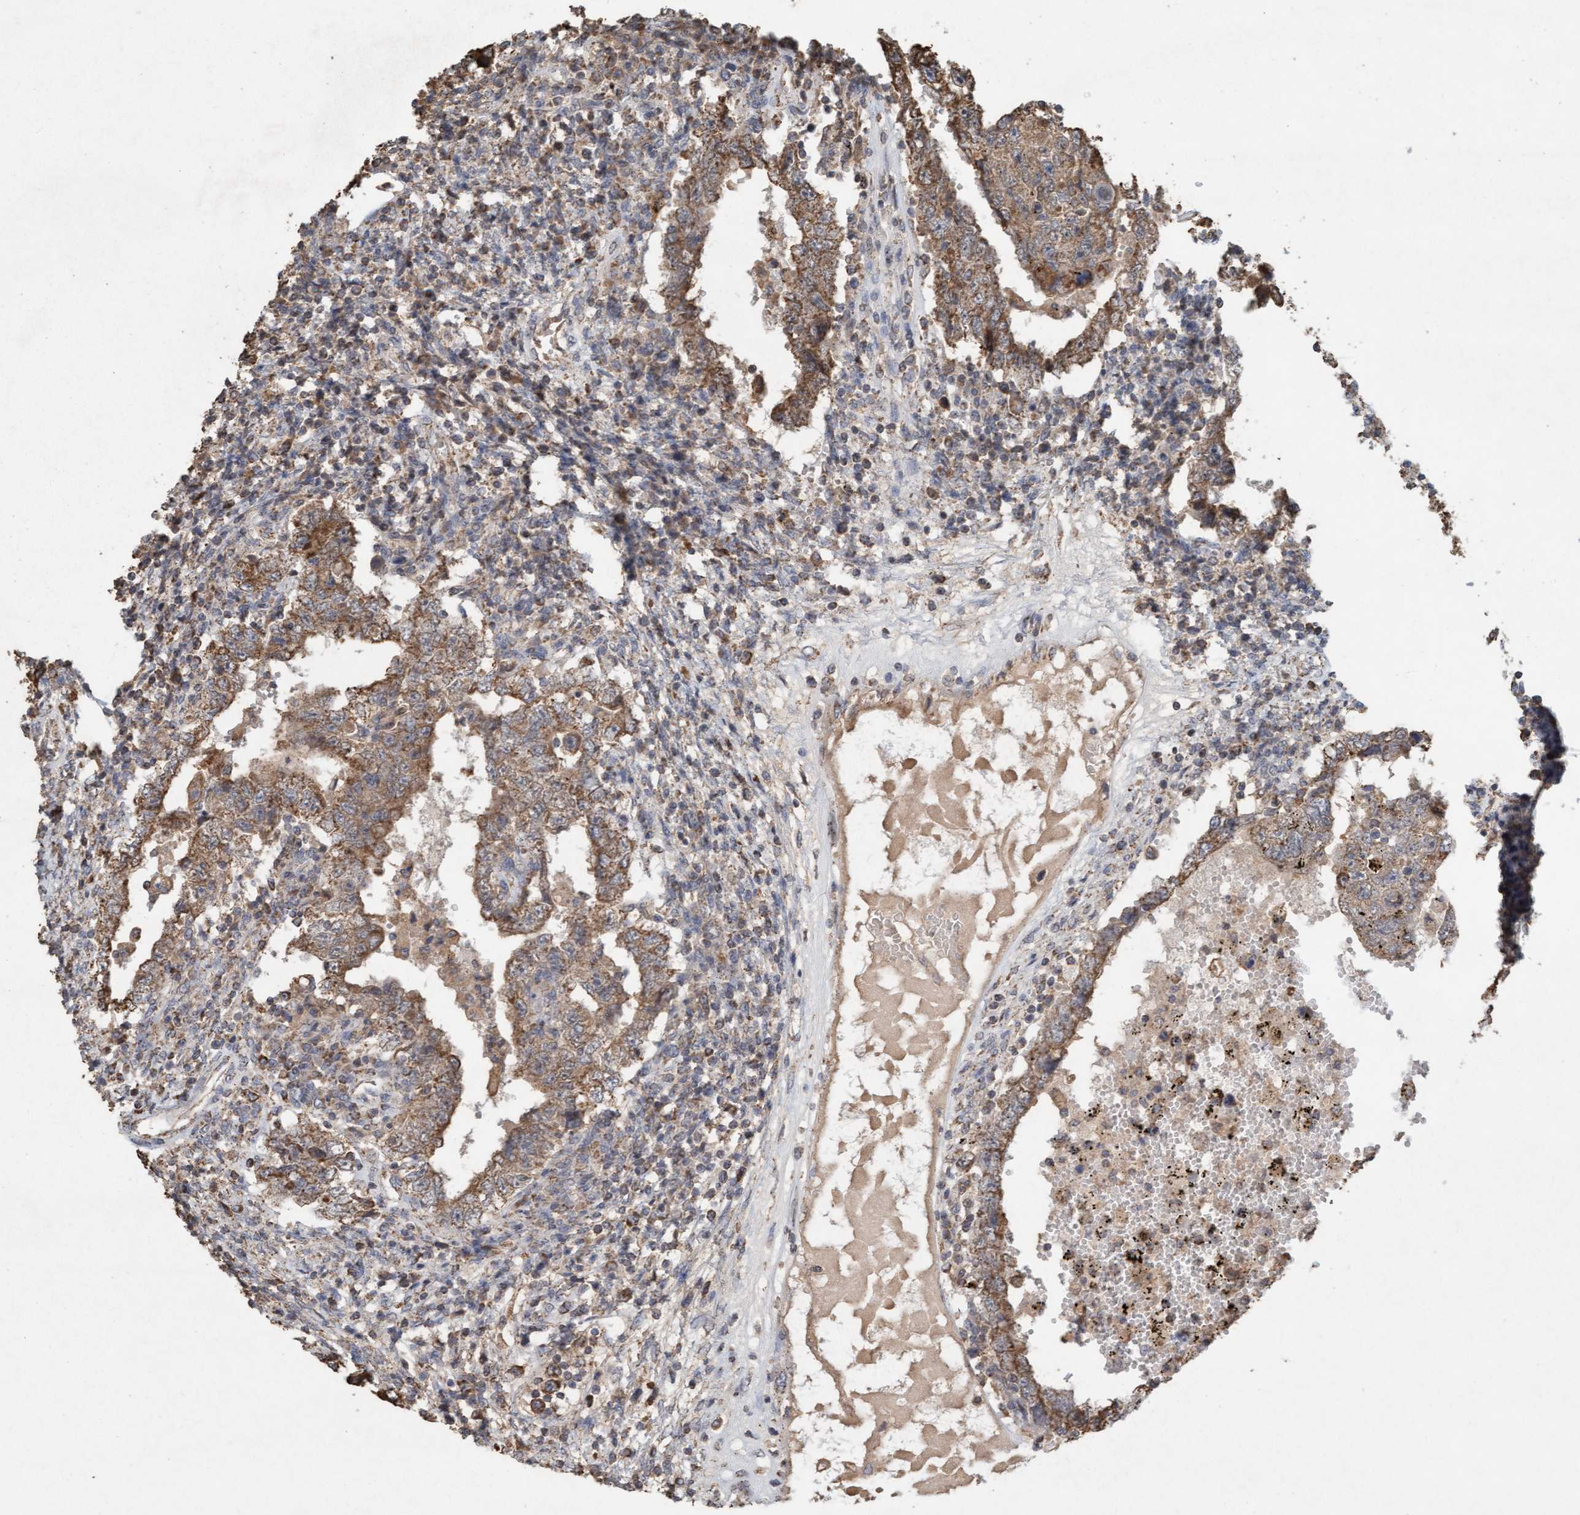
{"staining": {"intensity": "moderate", "quantity": ">75%", "location": "cytoplasmic/membranous"}, "tissue": "testis cancer", "cell_type": "Tumor cells", "image_type": "cancer", "snomed": [{"axis": "morphology", "description": "Carcinoma, Embryonal, NOS"}, {"axis": "topography", "description": "Testis"}], "caption": "About >75% of tumor cells in testis embryonal carcinoma demonstrate moderate cytoplasmic/membranous protein staining as visualized by brown immunohistochemical staining.", "gene": "VSIG8", "patient": {"sex": "male", "age": 26}}